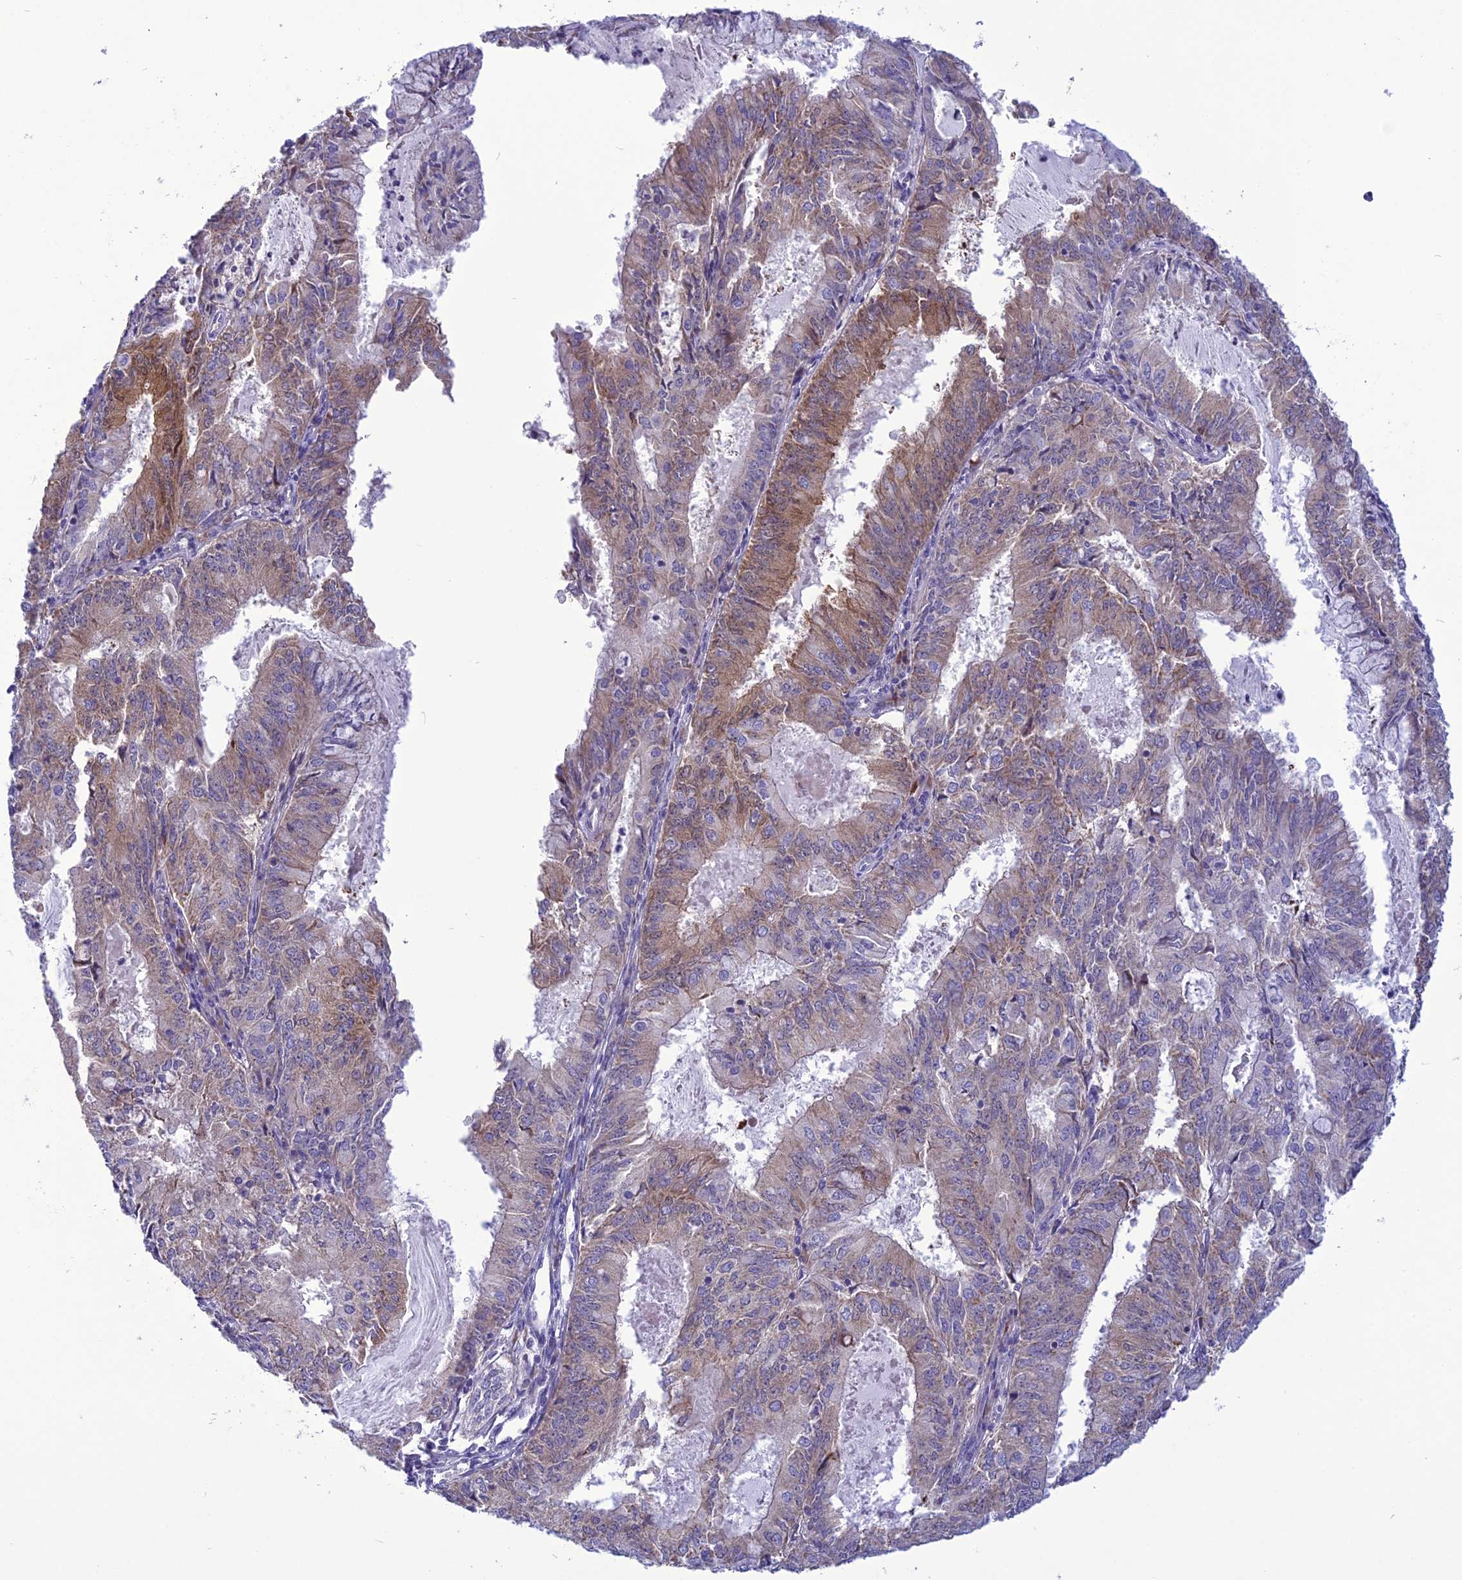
{"staining": {"intensity": "moderate", "quantity": "<25%", "location": "cytoplasmic/membranous"}, "tissue": "endometrial cancer", "cell_type": "Tumor cells", "image_type": "cancer", "snomed": [{"axis": "morphology", "description": "Adenocarcinoma, NOS"}, {"axis": "topography", "description": "Endometrium"}], "caption": "Endometrial cancer (adenocarcinoma) stained with a brown dye reveals moderate cytoplasmic/membranous positive expression in approximately <25% of tumor cells.", "gene": "PSMF1", "patient": {"sex": "female", "age": 57}}